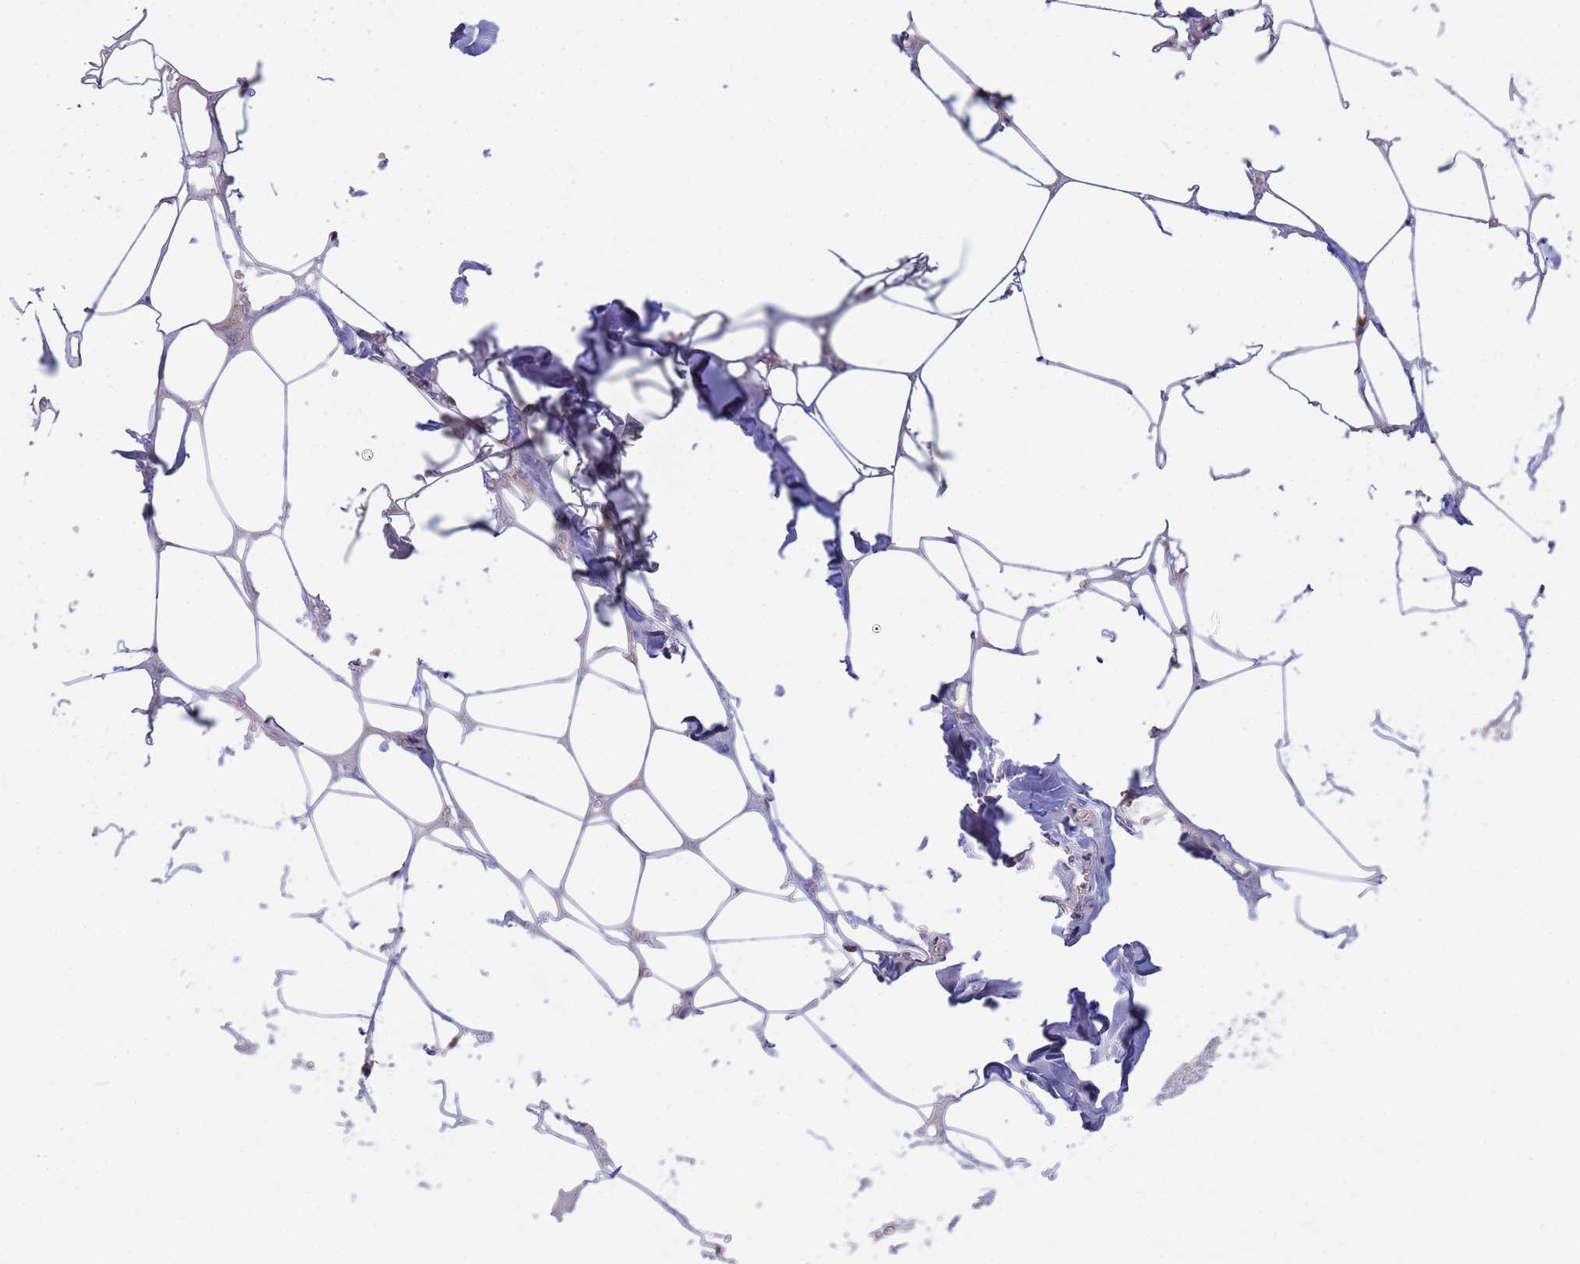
{"staining": {"intensity": "moderate", "quantity": "25%-75%", "location": "nuclear"}, "tissue": "adipose tissue", "cell_type": "Adipocytes", "image_type": "normal", "snomed": [{"axis": "morphology", "description": "Normal tissue, NOS"}, {"axis": "topography", "description": "Salivary gland"}, {"axis": "topography", "description": "Peripheral nerve tissue"}], "caption": "Adipose tissue stained with DAB immunohistochemistry (IHC) demonstrates medium levels of moderate nuclear positivity in approximately 25%-75% of adipocytes.", "gene": "PPP6R1", "patient": {"sex": "male", "age": 38}}